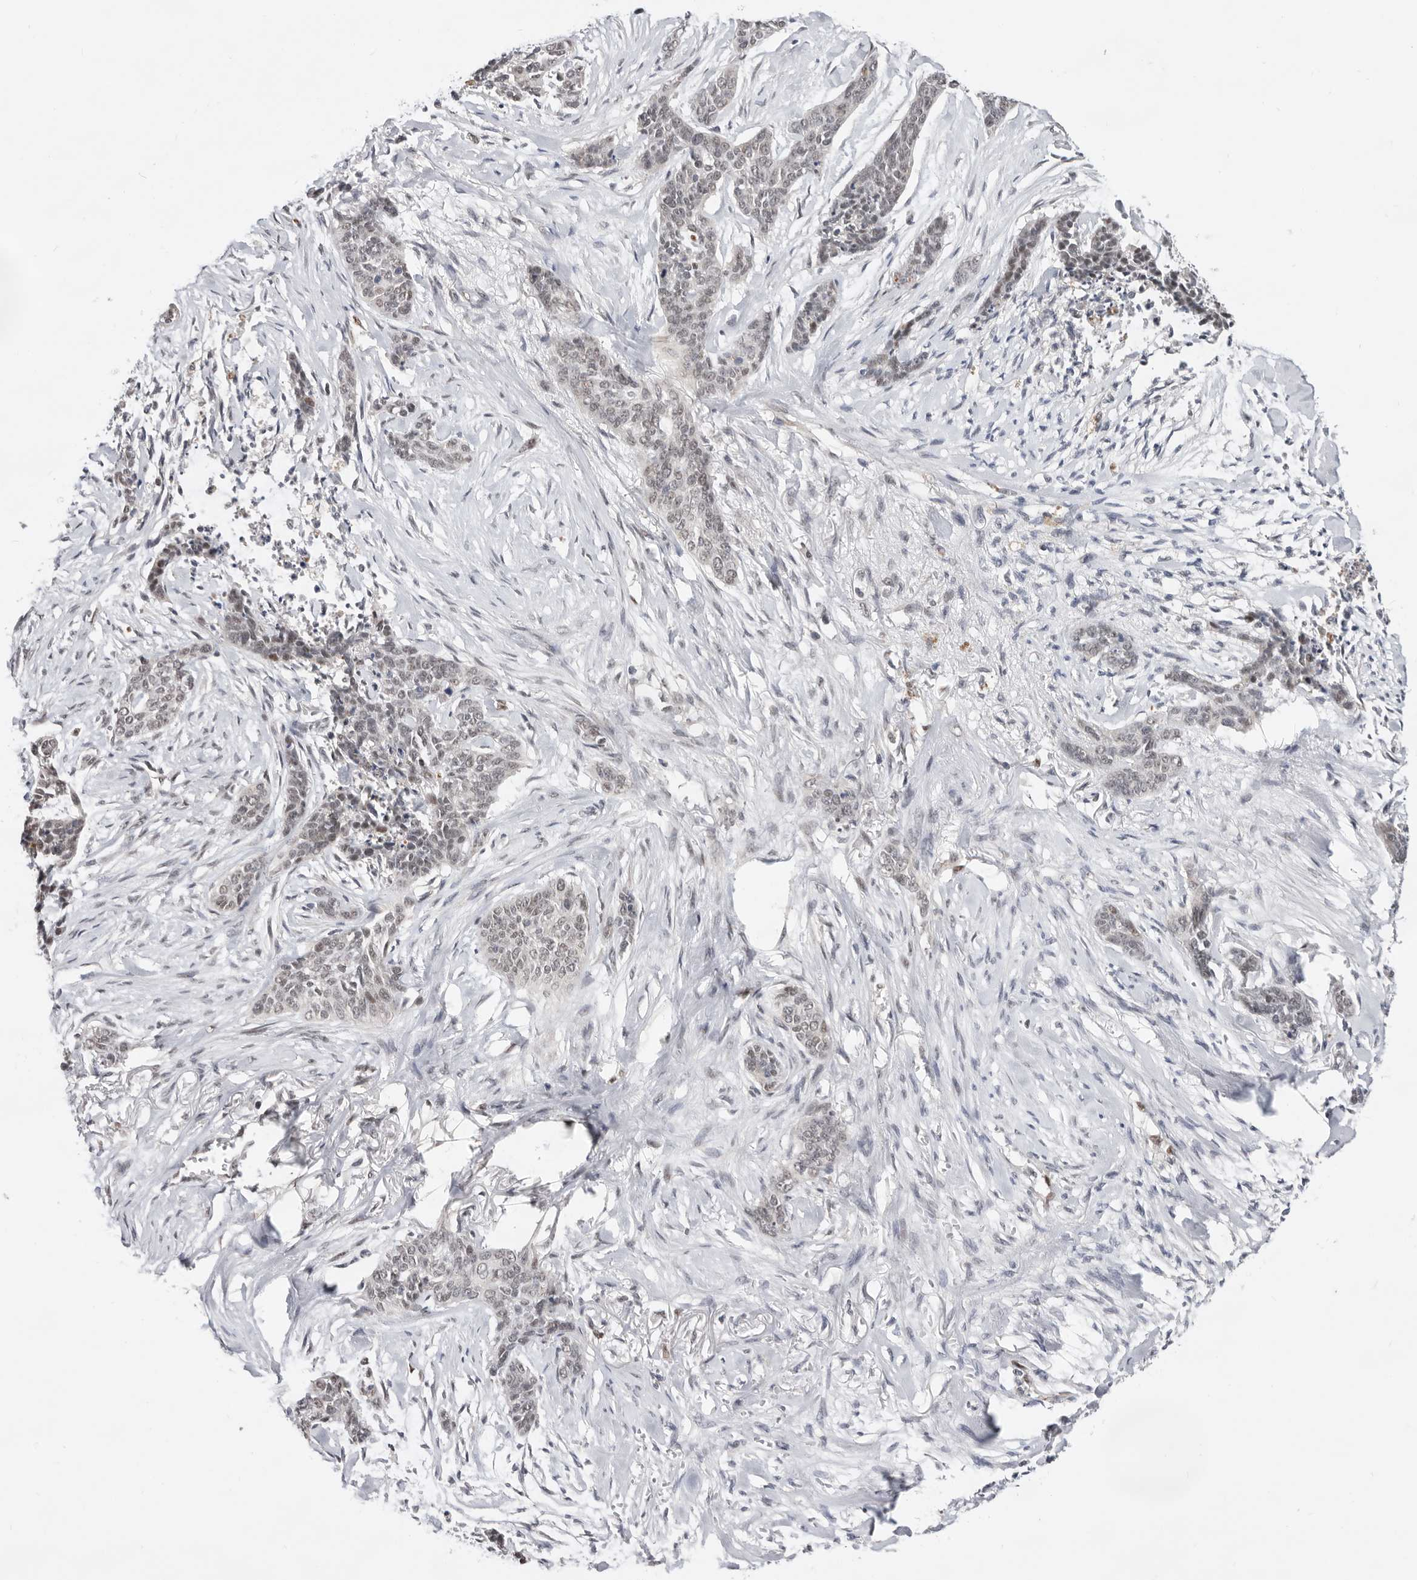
{"staining": {"intensity": "weak", "quantity": "<25%", "location": "nuclear"}, "tissue": "skin cancer", "cell_type": "Tumor cells", "image_type": "cancer", "snomed": [{"axis": "morphology", "description": "Basal cell carcinoma"}, {"axis": "topography", "description": "Skin"}], "caption": "This is a histopathology image of immunohistochemistry (IHC) staining of skin cancer (basal cell carcinoma), which shows no expression in tumor cells.", "gene": "BRCA2", "patient": {"sex": "female", "age": 64}}